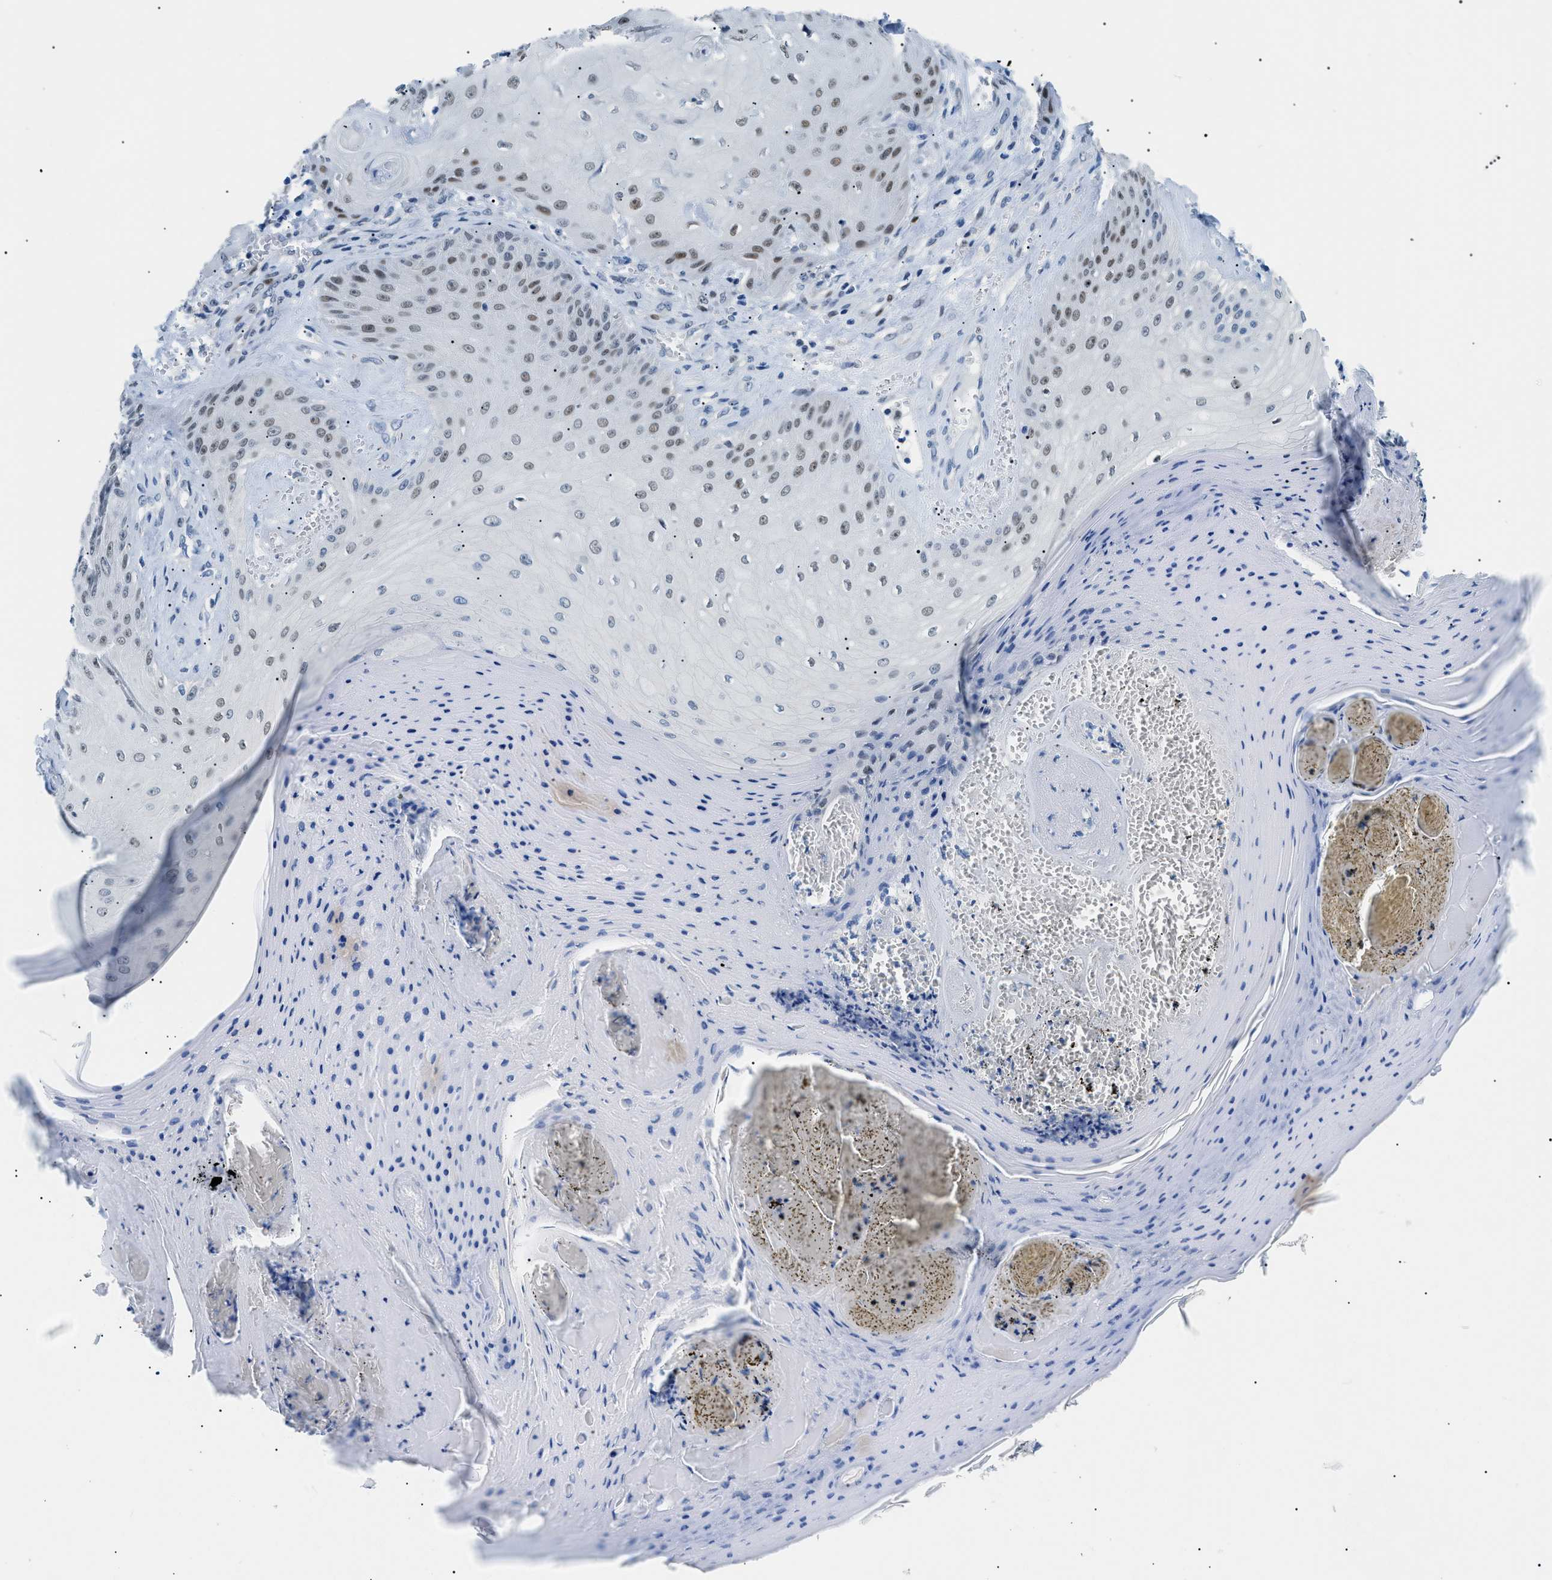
{"staining": {"intensity": "moderate", "quantity": ">75%", "location": "nuclear"}, "tissue": "skin cancer", "cell_type": "Tumor cells", "image_type": "cancer", "snomed": [{"axis": "morphology", "description": "Squamous cell carcinoma, NOS"}, {"axis": "topography", "description": "Skin"}], "caption": "The histopathology image shows a brown stain indicating the presence of a protein in the nuclear of tumor cells in skin cancer (squamous cell carcinoma).", "gene": "SMARCC1", "patient": {"sex": "male", "age": 74}}